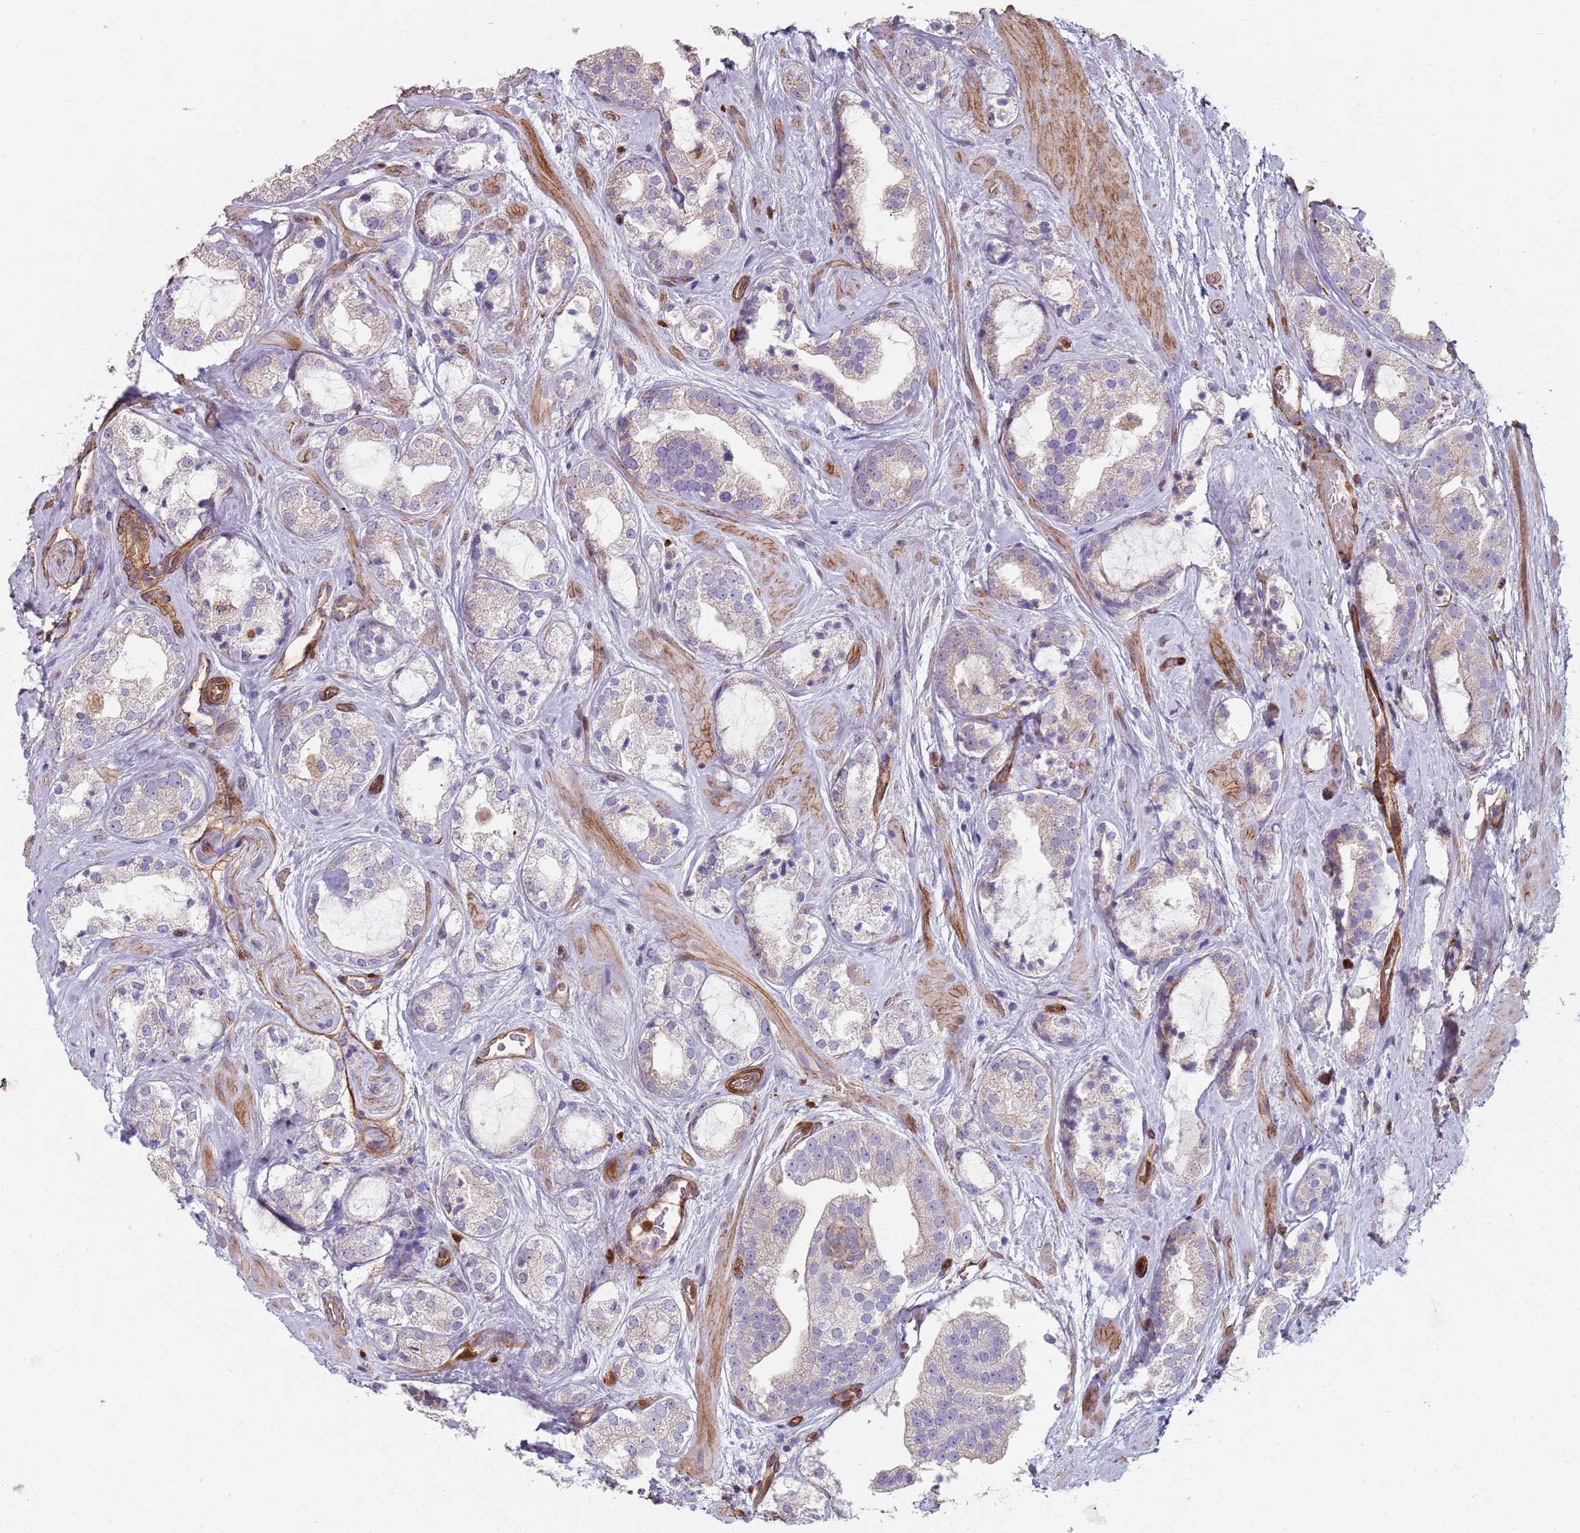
{"staining": {"intensity": "weak", "quantity": "<25%", "location": "cytoplasmic/membranous"}, "tissue": "prostate cancer", "cell_type": "Tumor cells", "image_type": "cancer", "snomed": [{"axis": "morphology", "description": "Adenocarcinoma, High grade"}, {"axis": "topography", "description": "Prostate"}], "caption": "Photomicrograph shows no significant protein positivity in tumor cells of adenocarcinoma (high-grade) (prostate).", "gene": "PHLPP2", "patient": {"sex": "male", "age": 64}}